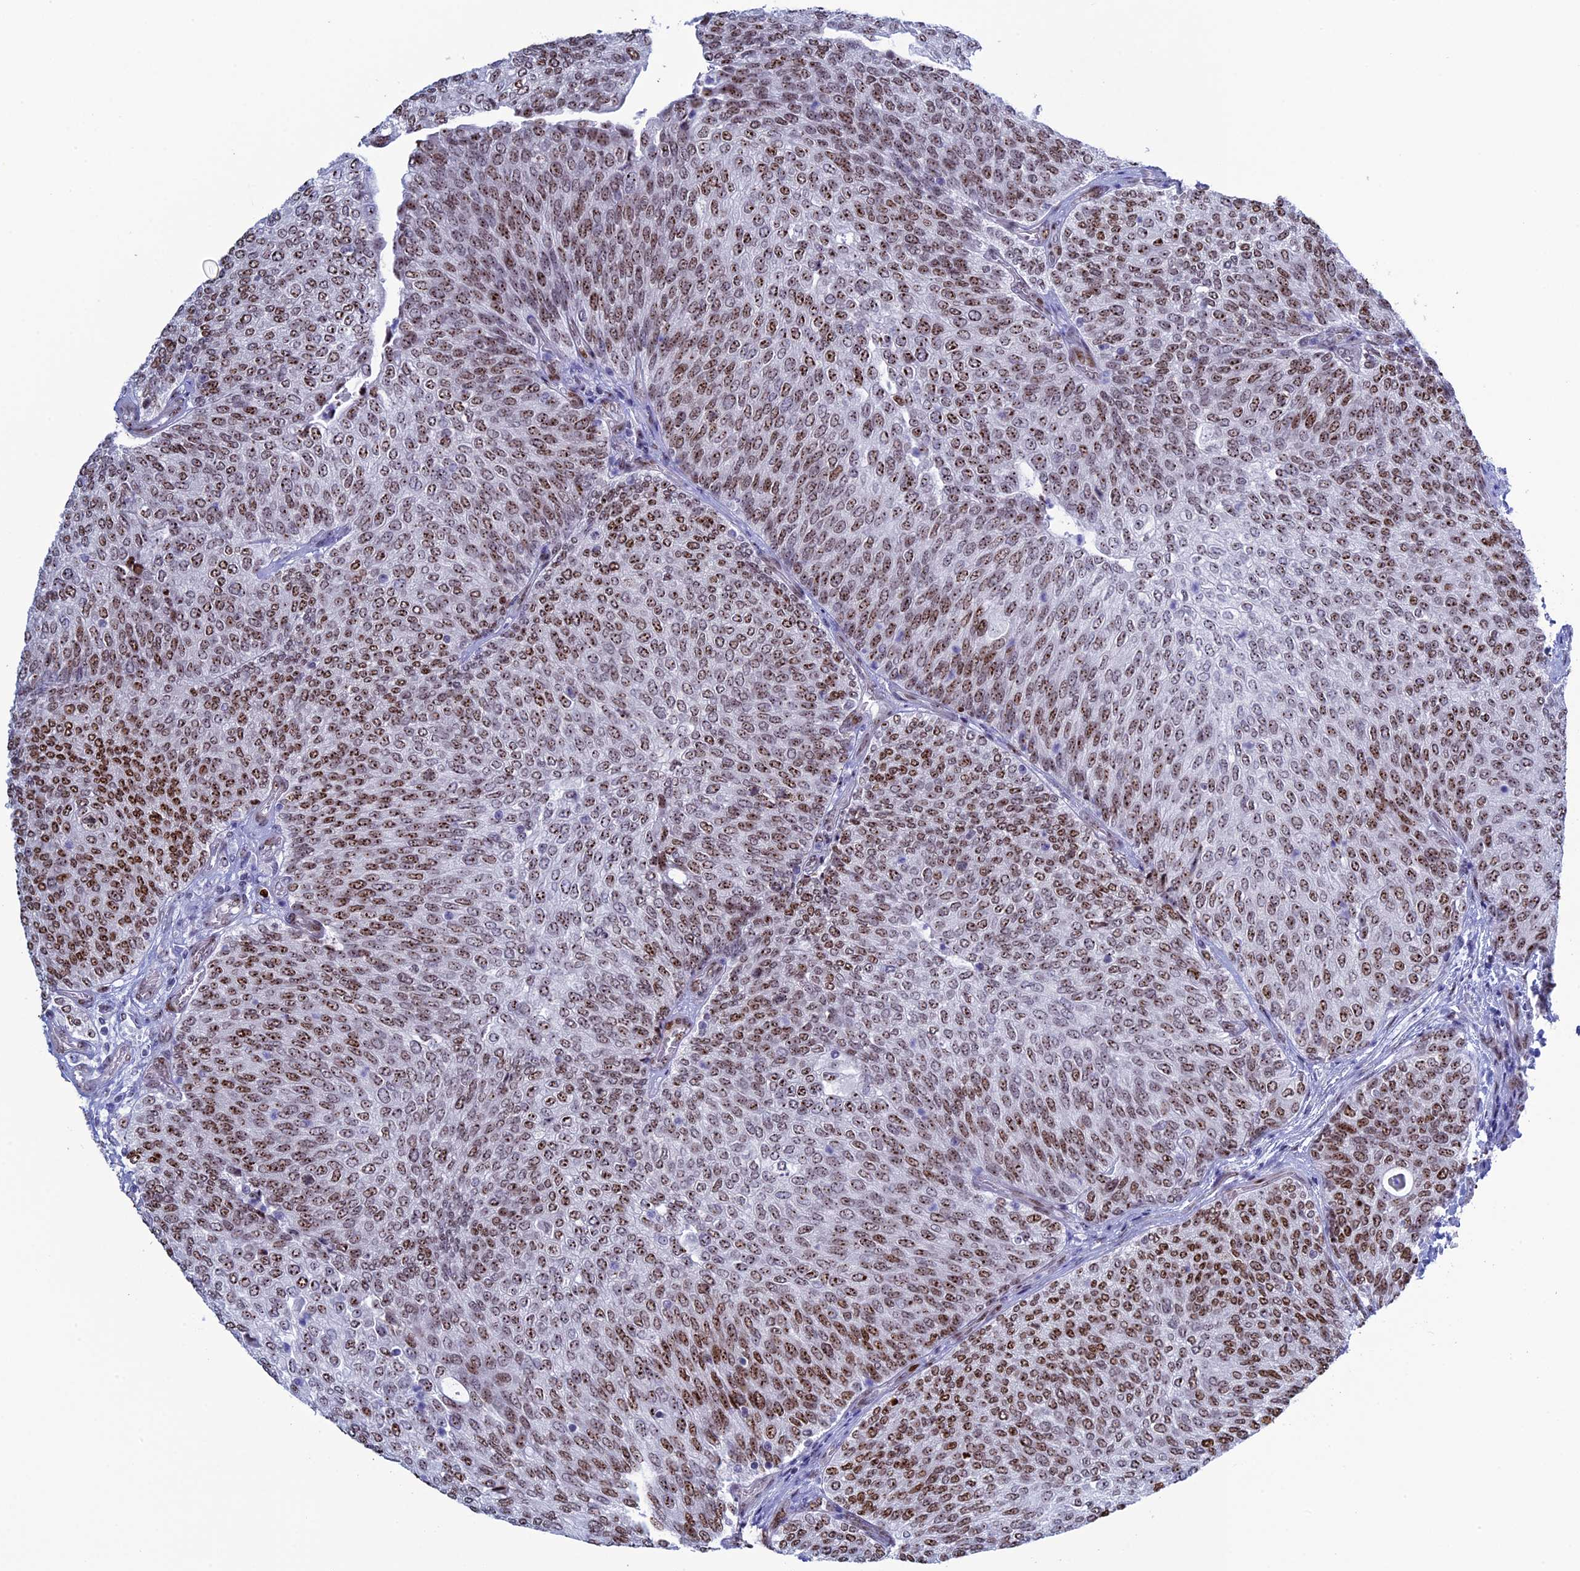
{"staining": {"intensity": "strong", "quantity": ">75%", "location": "nuclear"}, "tissue": "urothelial cancer", "cell_type": "Tumor cells", "image_type": "cancer", "snomed": [{"axis": "morphology", "description": "Urothelial carcinoma, Low grade"}, {"axis": "topography", "description": "Urinary bladder"}], "caption": "A micrograph of low-grade urothelial carcinoma stained for a protein demonstrates strong nuclear brown staining in tumor cells.", "gene": "CCDC86", "patient": {"sex": "female", "age": 79}}